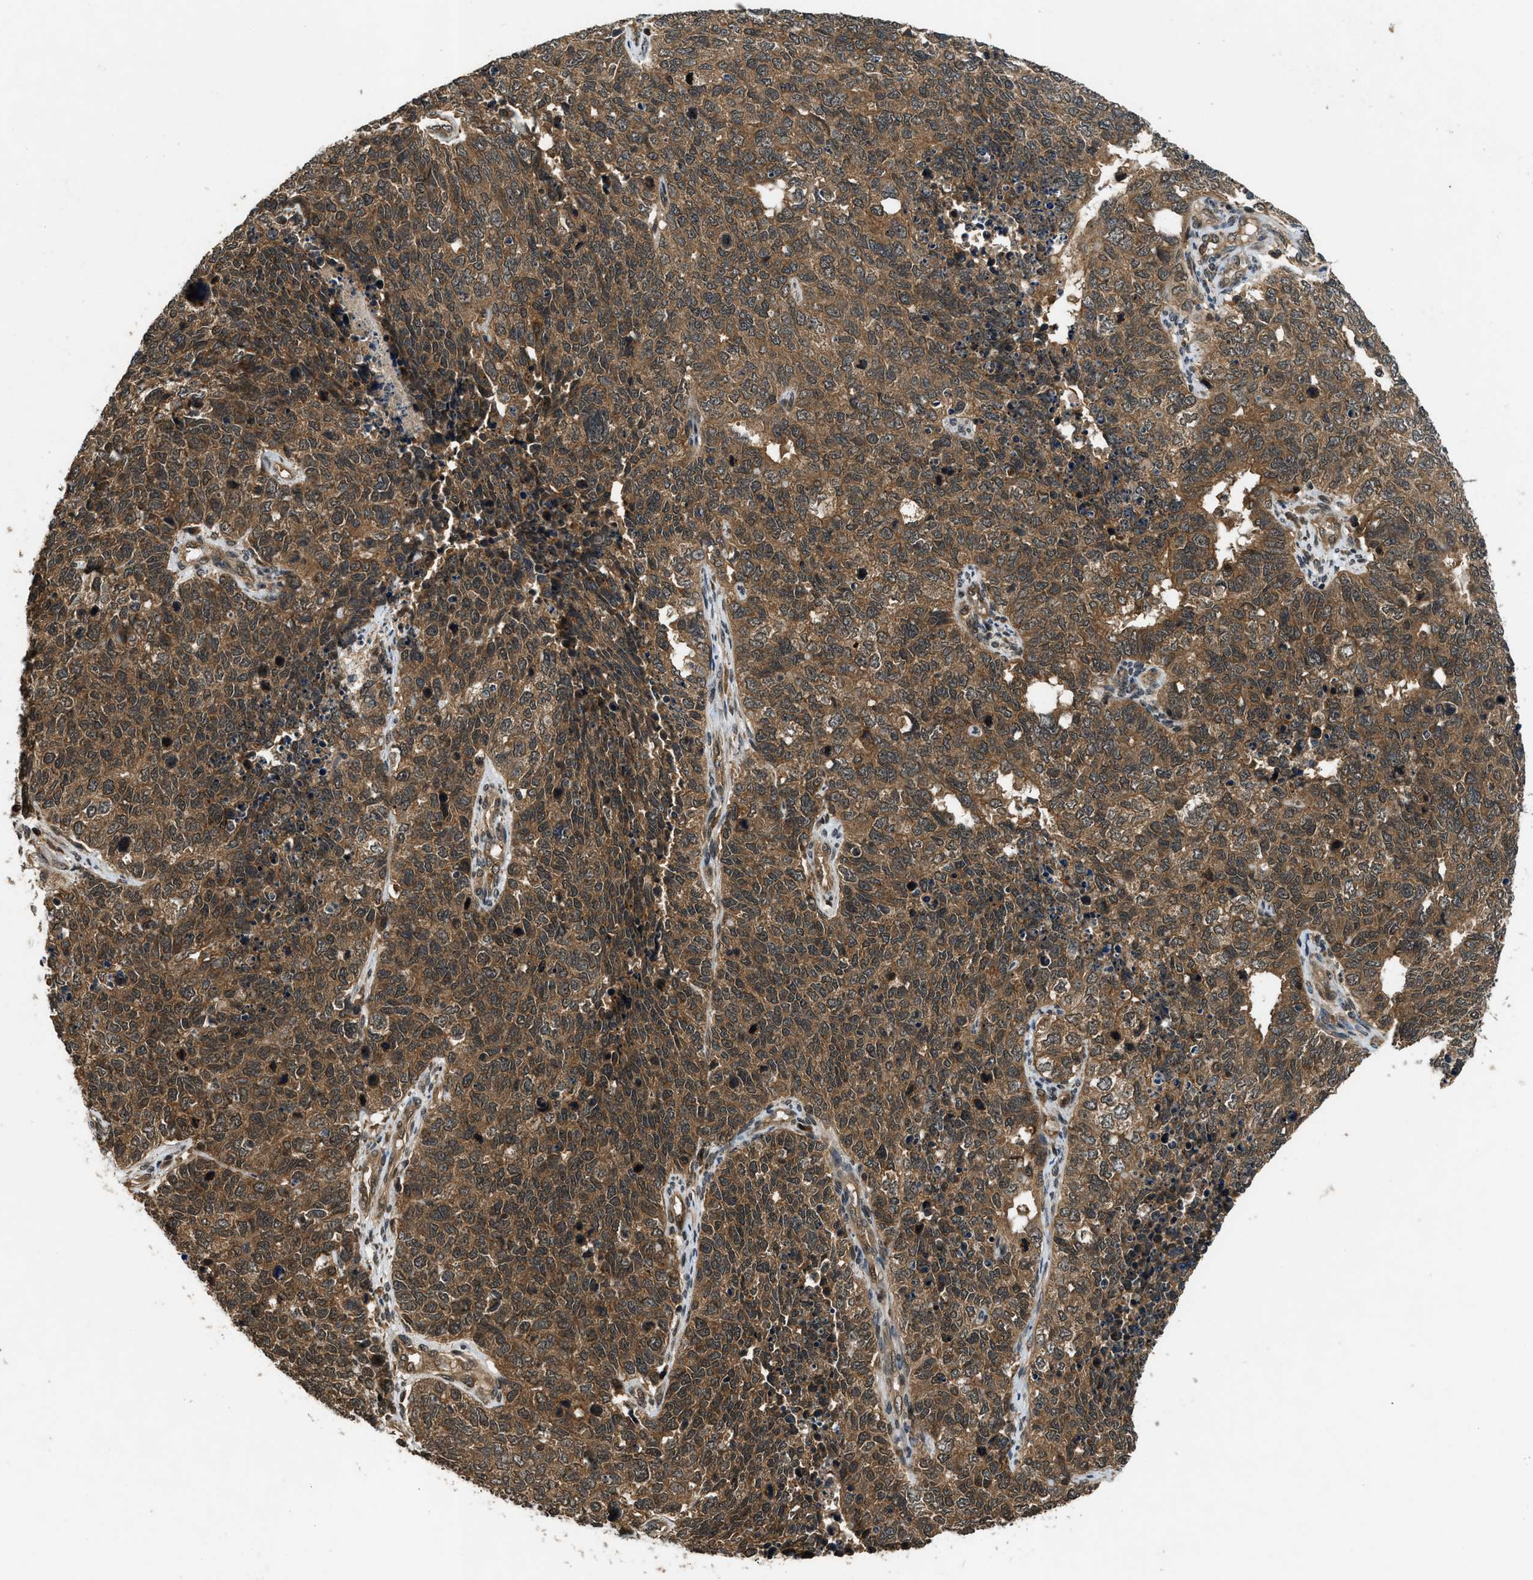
{"staining": {"intensity": "moderate", "quantity": ">75%", "location": "cytoplasmic/membranous"}, "tissue": "cervical cancer", "cell_type": "Tumor cells", "image_type": "cancer", "snomed": [{"axis": "morphology", "description": "Squamous cell carcinoma, NOS"}, {"axis": "topography", "description": "Cervix"}], "caption": "DAB (3,3'-diaminobenzidine) immunohistochemical staining of cervical squamous cell carcinoma exhibits moderate cytoplasmic/membranous protein staining in approximately >75% of tumor cells.", "gene": "RPS6KB1", "patient": {"sex": "female", "age": 63}}